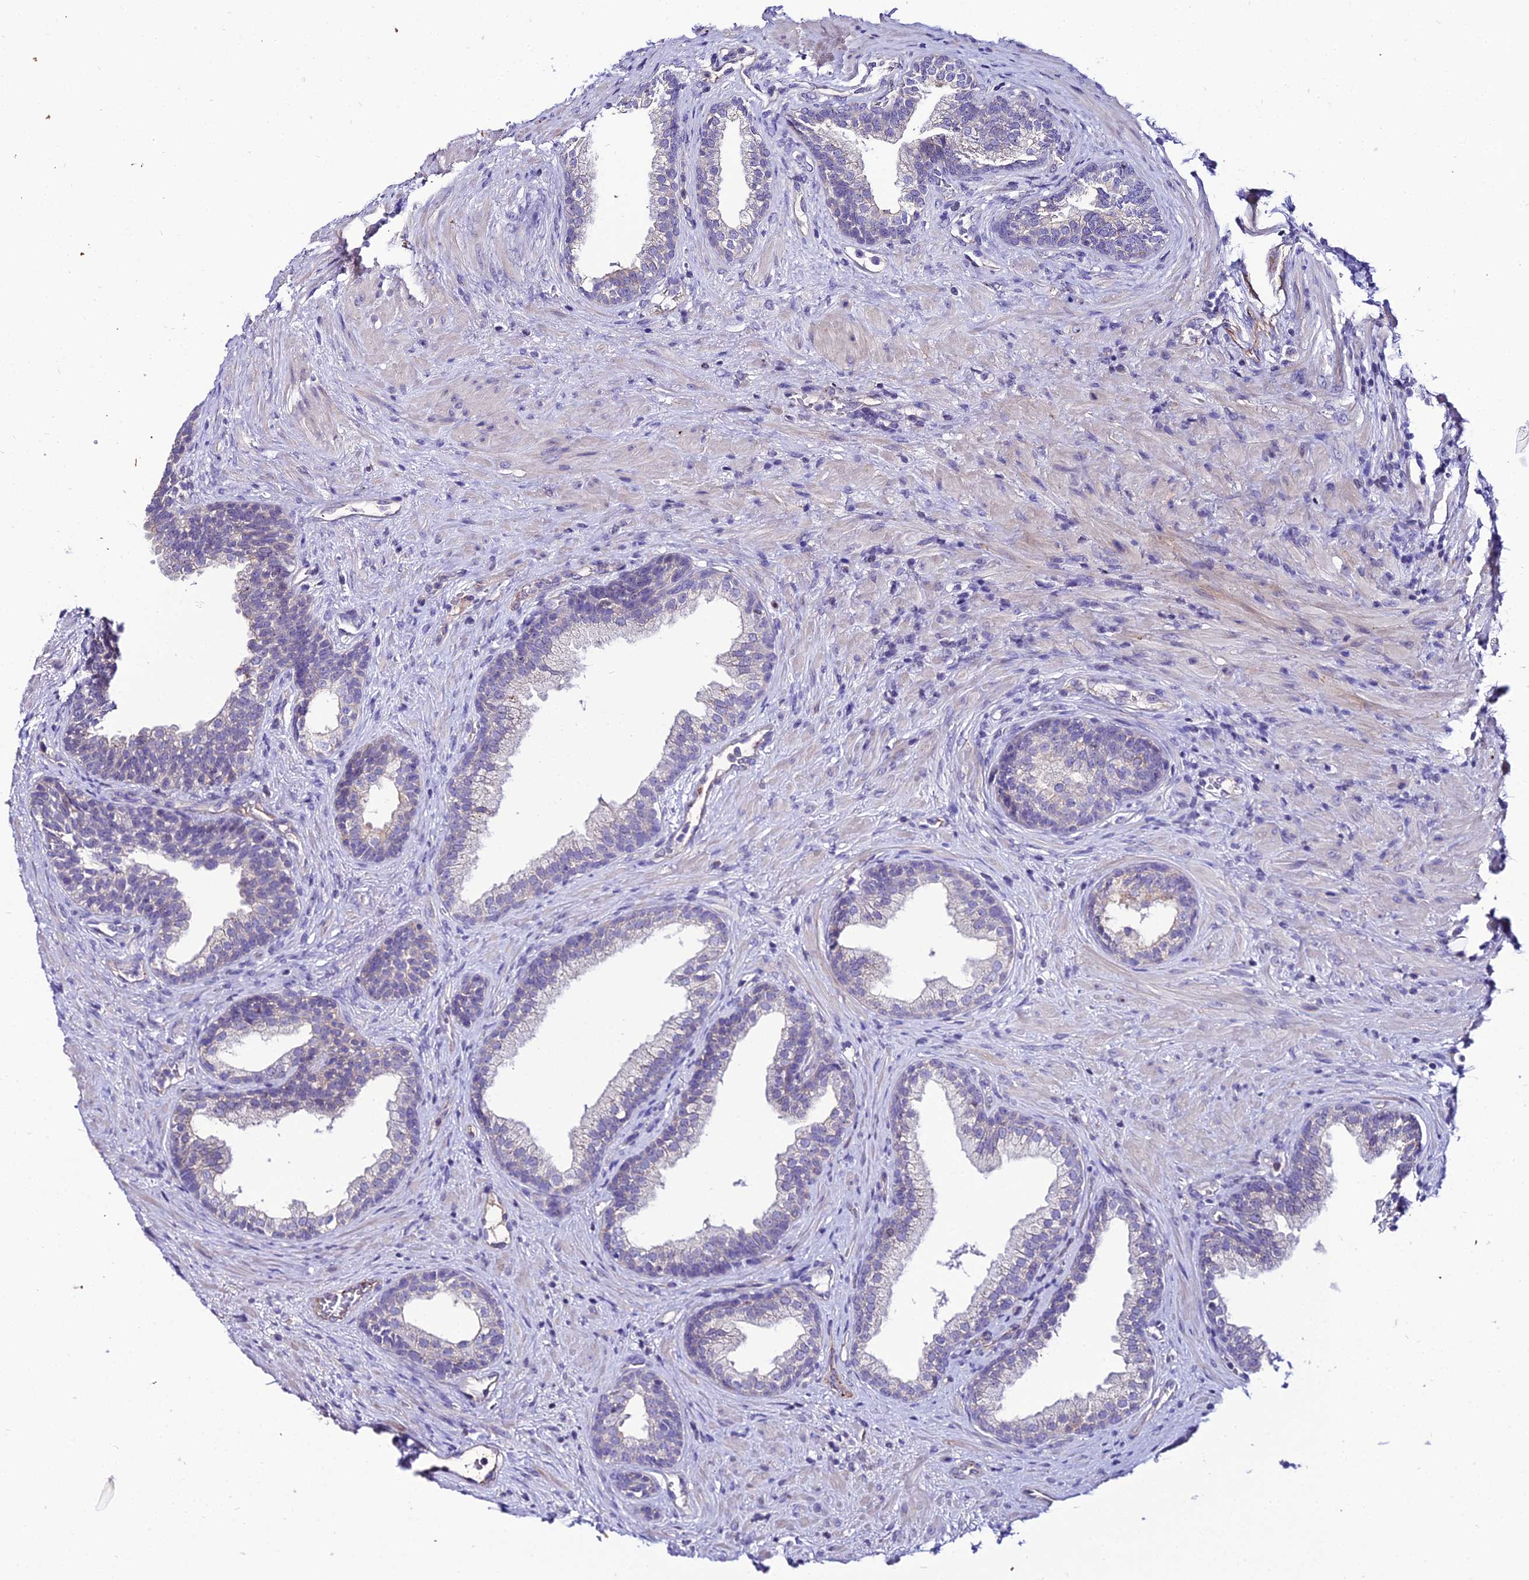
{"staining": {"intensity": "negative", "quantity": "none", "location": "none"}, "tissue": "prostate", "cell_type": "Glandular cells", "image_type": "normal", "snomed": [{"axis": "morphology", "description": "Normal tissue, NOS"}, {"axis": "topography", "description": "Prostate"}], "caption": "Micrograph shows no protein expression in glandular cells of normal prostate. The staining is performed using DAB (3,3'-diaminobenzidine) brown chromogen with nuclei counter-stained in using hematoxylin.", "gene": "SHQ1", "patient": {"sex": "male", "age": 76}}